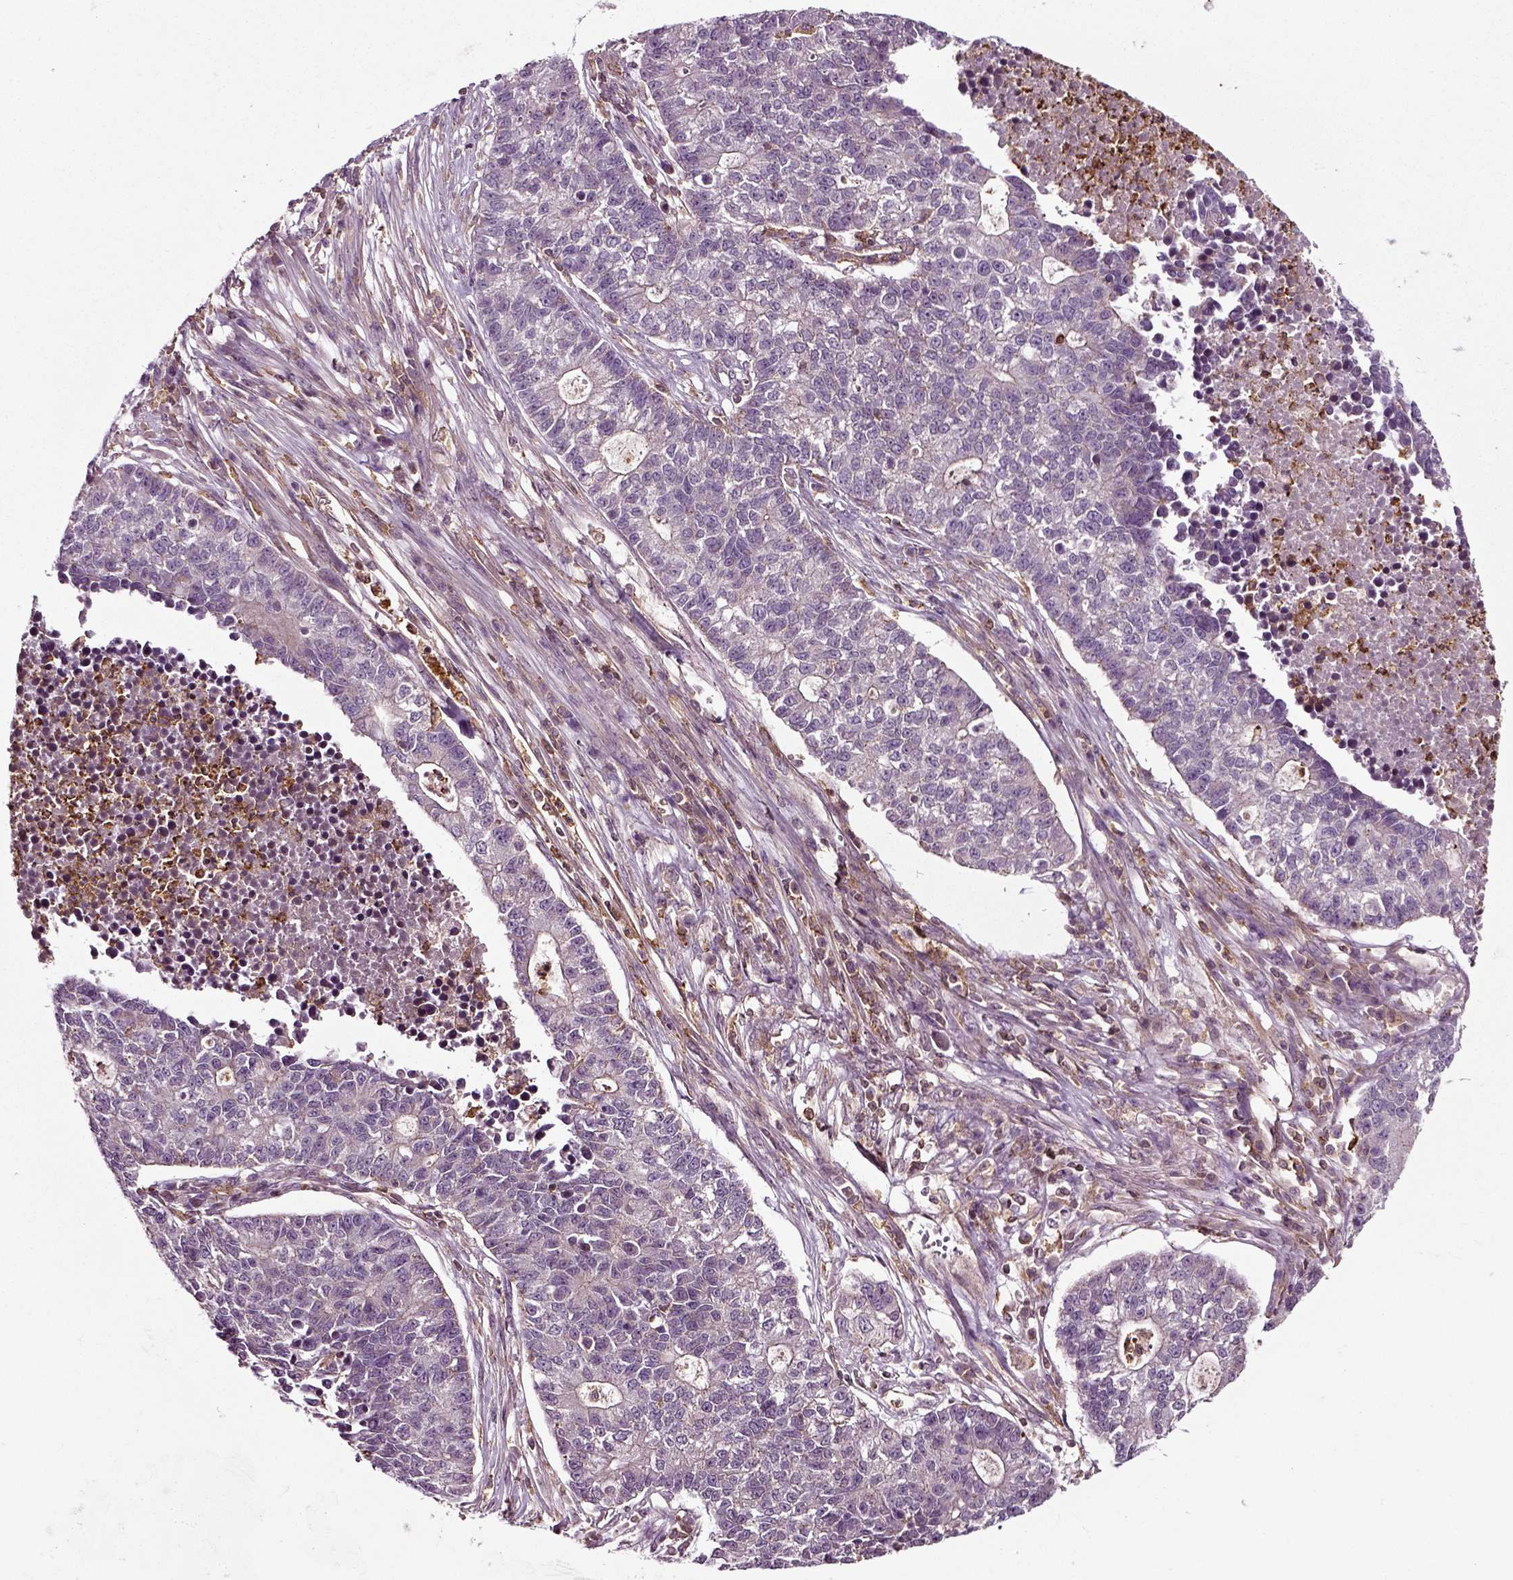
{"staining": {"intensity": "negative", "quantity": "none", "location": "none"}, "tissue": "lung cancer", "cell_type": "Tumor cells", "image_type": "cancer", "snomed": [{"axis": "morphology", "description": "Adenocarcinoma, NOS"}, {"axis": "topography", "description": "Lung"}], "caption": "Tumor cells show no significant protein expression in lung cancer (adenocarcinoma).", "gene": "RHOF", "patient": {"sex": "male", "age": 57}}